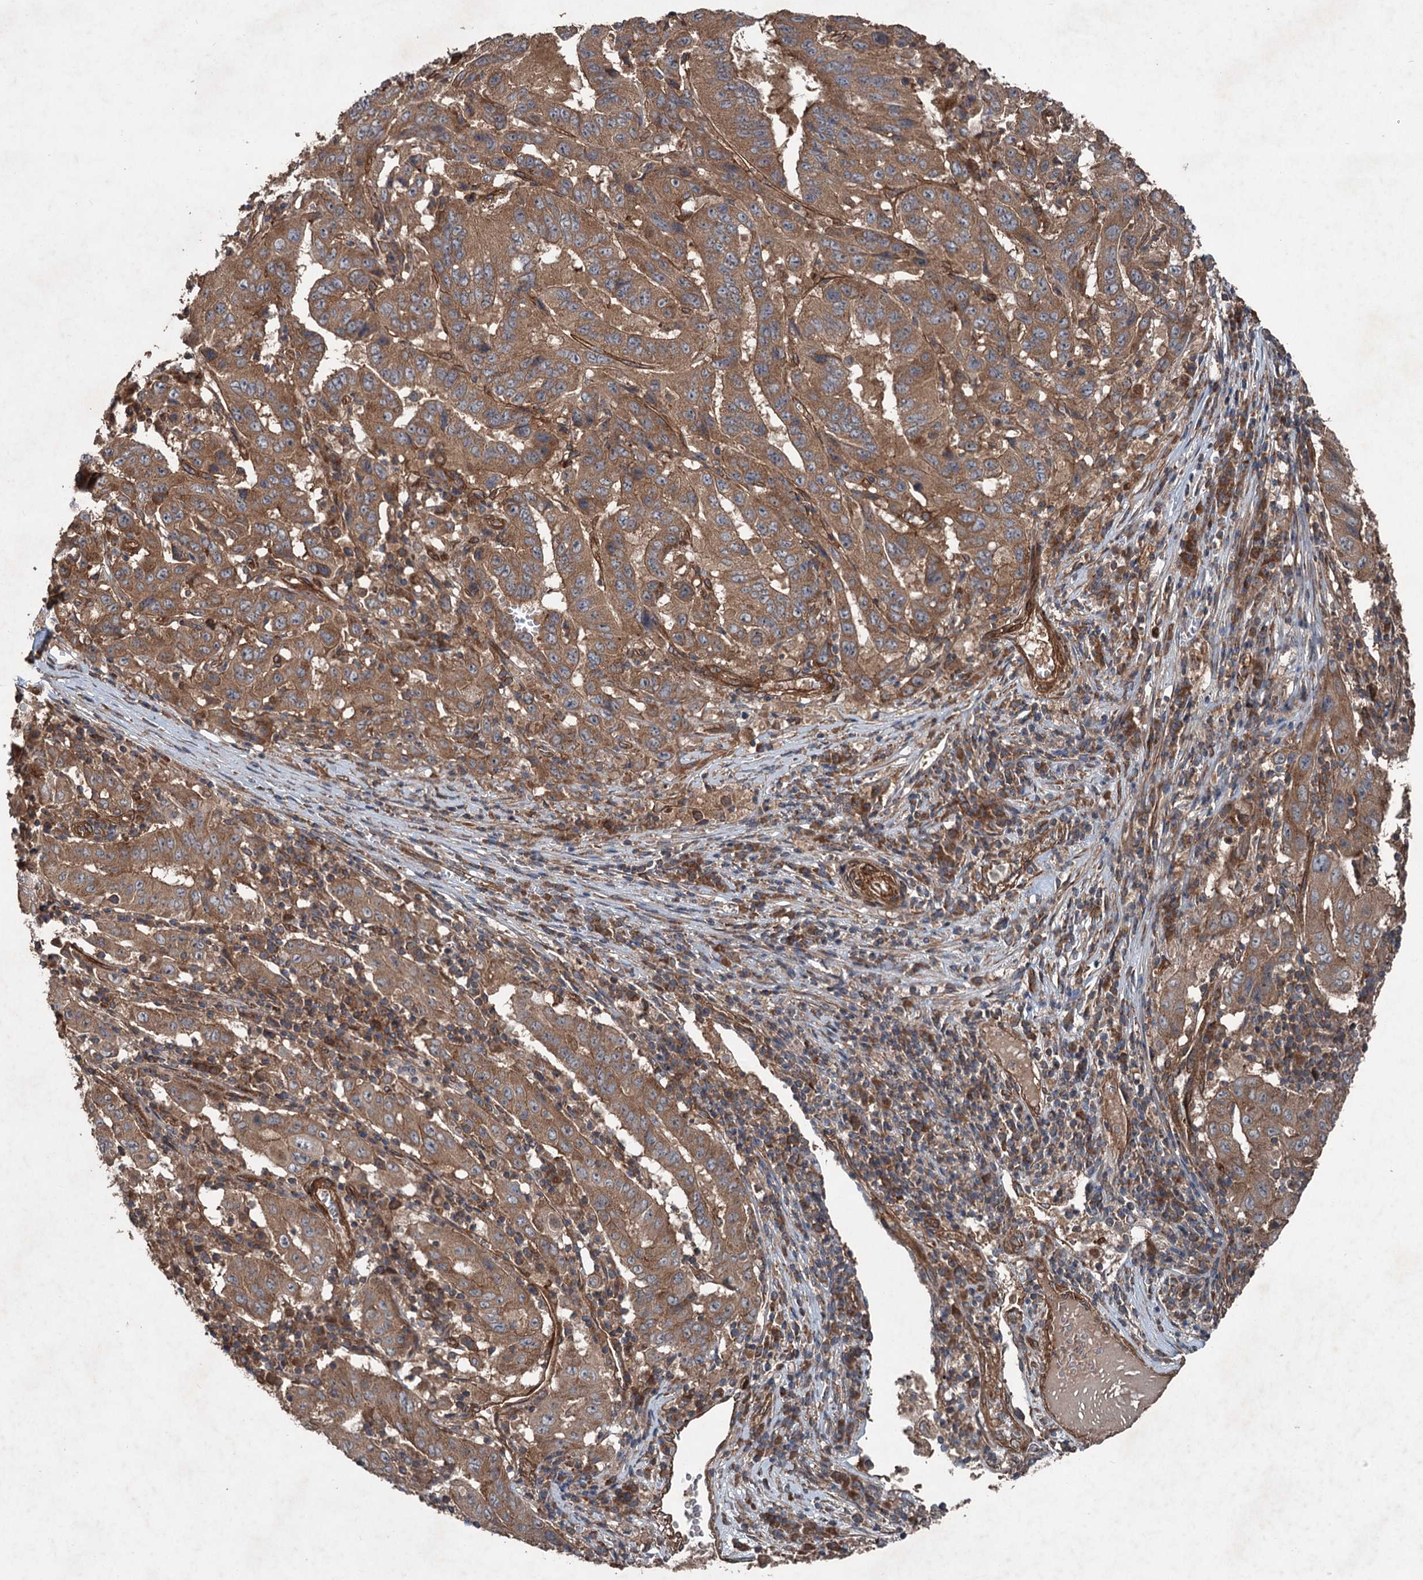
{"staining": {"intensity": "moderate", "quantity": ">75%", "location": "cytoplasmic/membranous"}, "tissue": "pancreatic cancer", "cell_type": "Tumor cells", "image_type": "cancer", "snomed": [{"axis": "morphology", "description": "Adenocarcinoma, NOS"}, {"axis": "topography", "description": "Pancreas"}], "caption": "Protein expression analysis of human pancreatic adenocarcinoma reveals moderate cytoplasmic/membranous expression in approximately >75% of tumor cells.", "gene": "RNF214", "patient": {"sex": "male", "age": 63}}